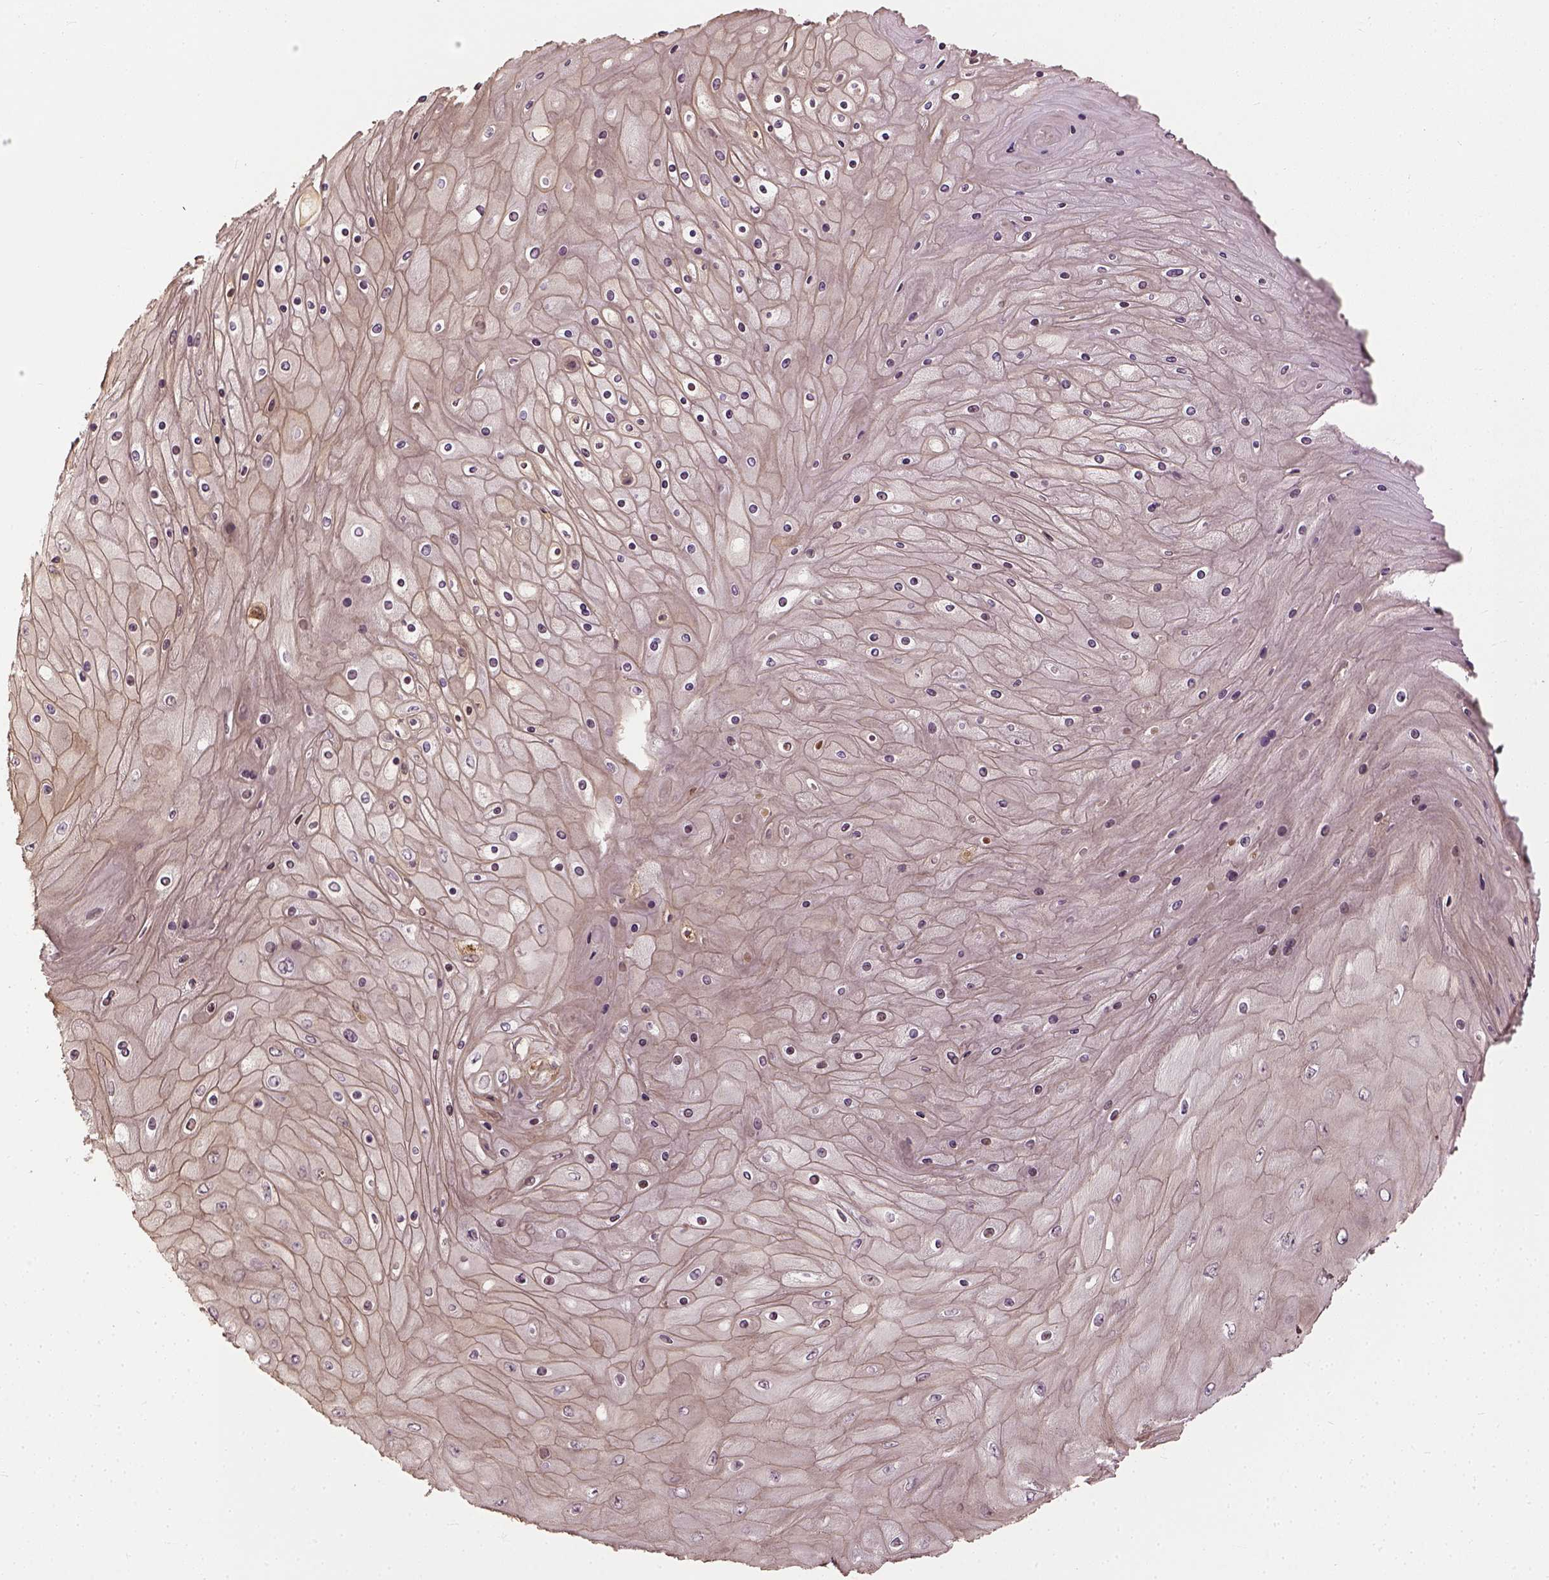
{"staining": {"intensity": "weak", "quantity": "25%-75%", "location": "cytoplasmic/membranous"}, "tissue": "skin cancer", "cell_type": "Tumor cells", "image_type": "cancer", "snomed": [{"axis": "morphology", "description": "Squamous cell carcinoma, NOS"}, {"axis": "topography", "description": "Skin"}], "caption": "Approximately 25%-75% of tumor cells in human skin cancer (squamous cell carcinoma) reveal weak cytoplasmic/membranous protein positivity as visualized by brown immunohistochemical staining.", "gene": "VEGFA", "patient": {"sex": "male", "age": 62}}